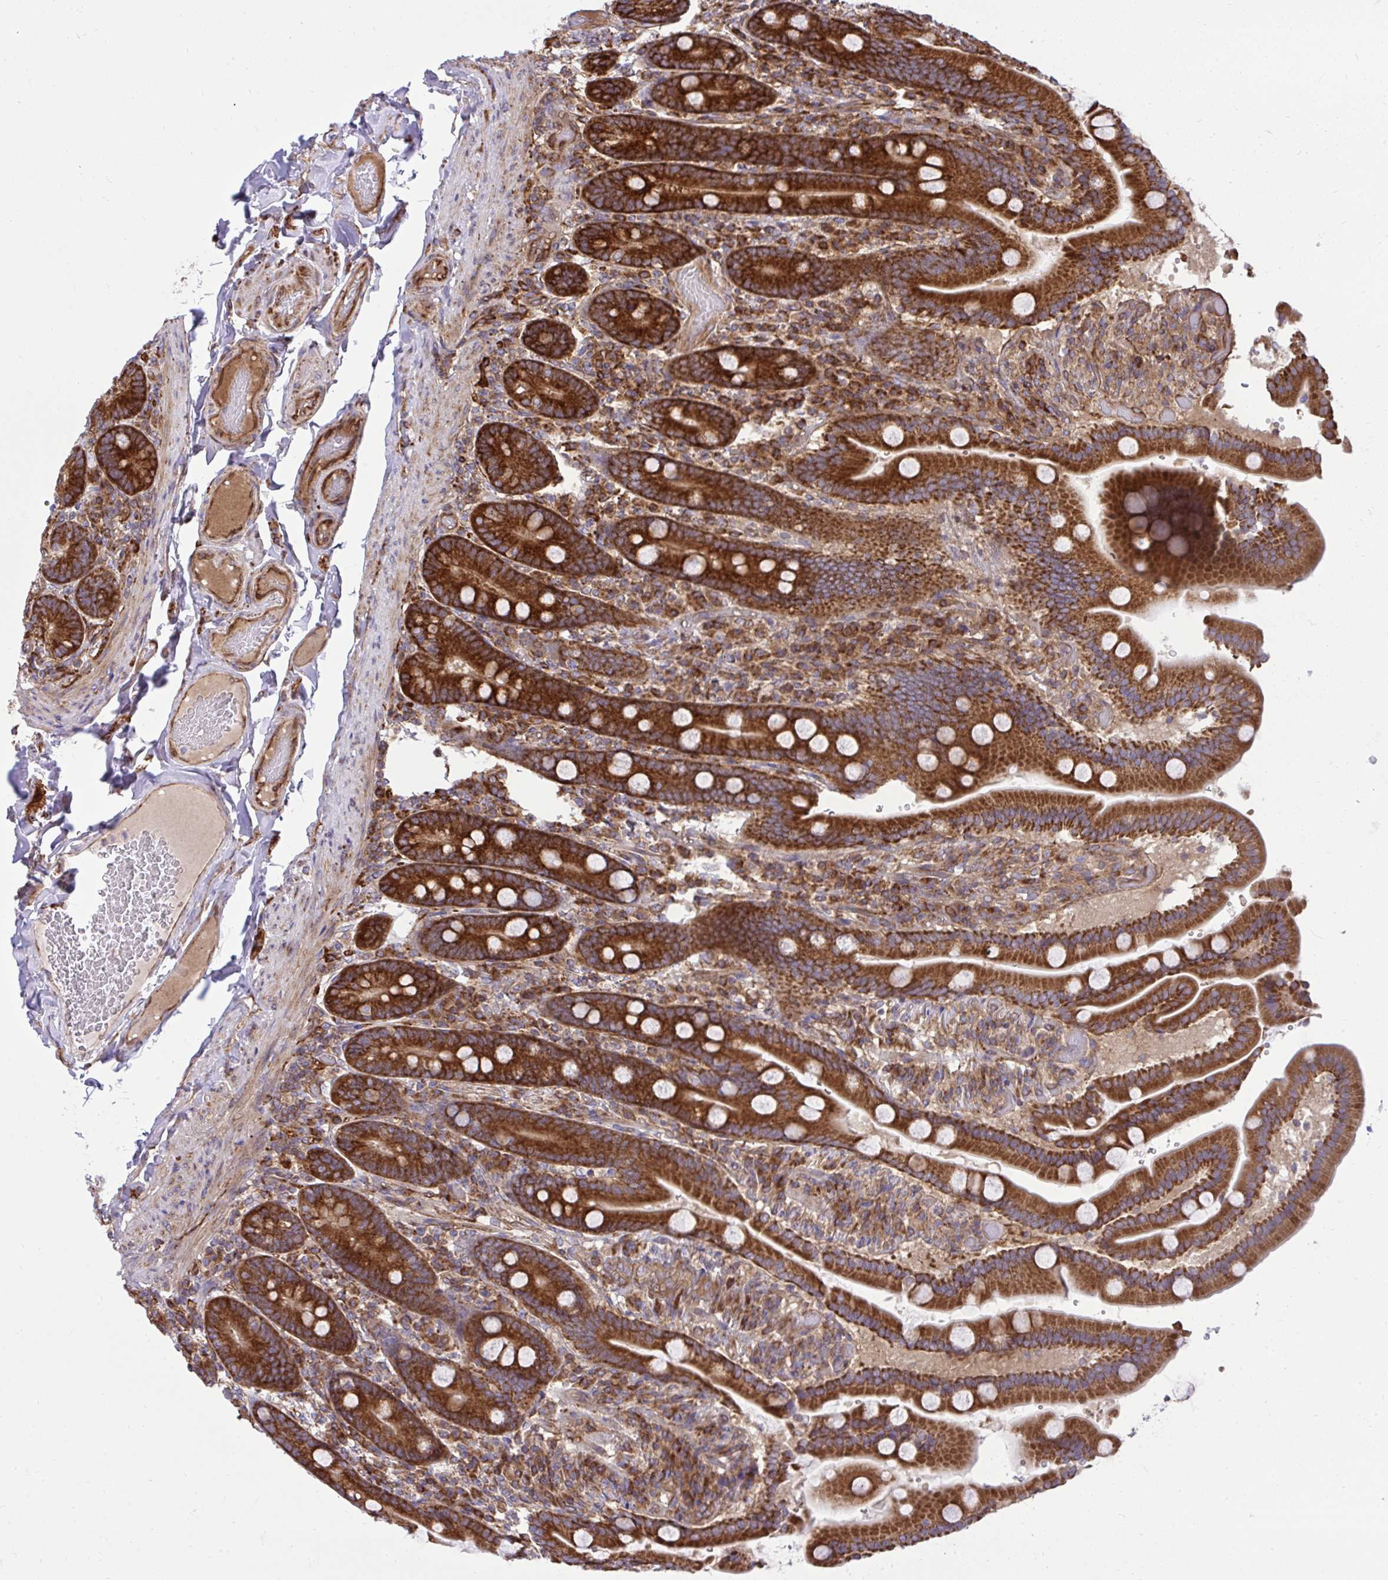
{"staining": {"intensity": "strong", "quantity": ">75%", "location": "cytoplasmic/membranous"}, "tissue": "duodenum", "cell_type": "Glandular cells", "image_type": "normal", "snomed": [{"axis": "morphology", "description": "Normal tissue, NOS"}, {"axis": "topography", "description": "Duodenum"}], "caption": "Immunohistochemistry photomicrograph of normal duodenum stained for a protein (brown), which displays high levels of strong cytoplasmic/membranous staining in about >75% of glandular cells.", "gene": "NMNAT3", "patient": {"sex": "female", "age": 62}}